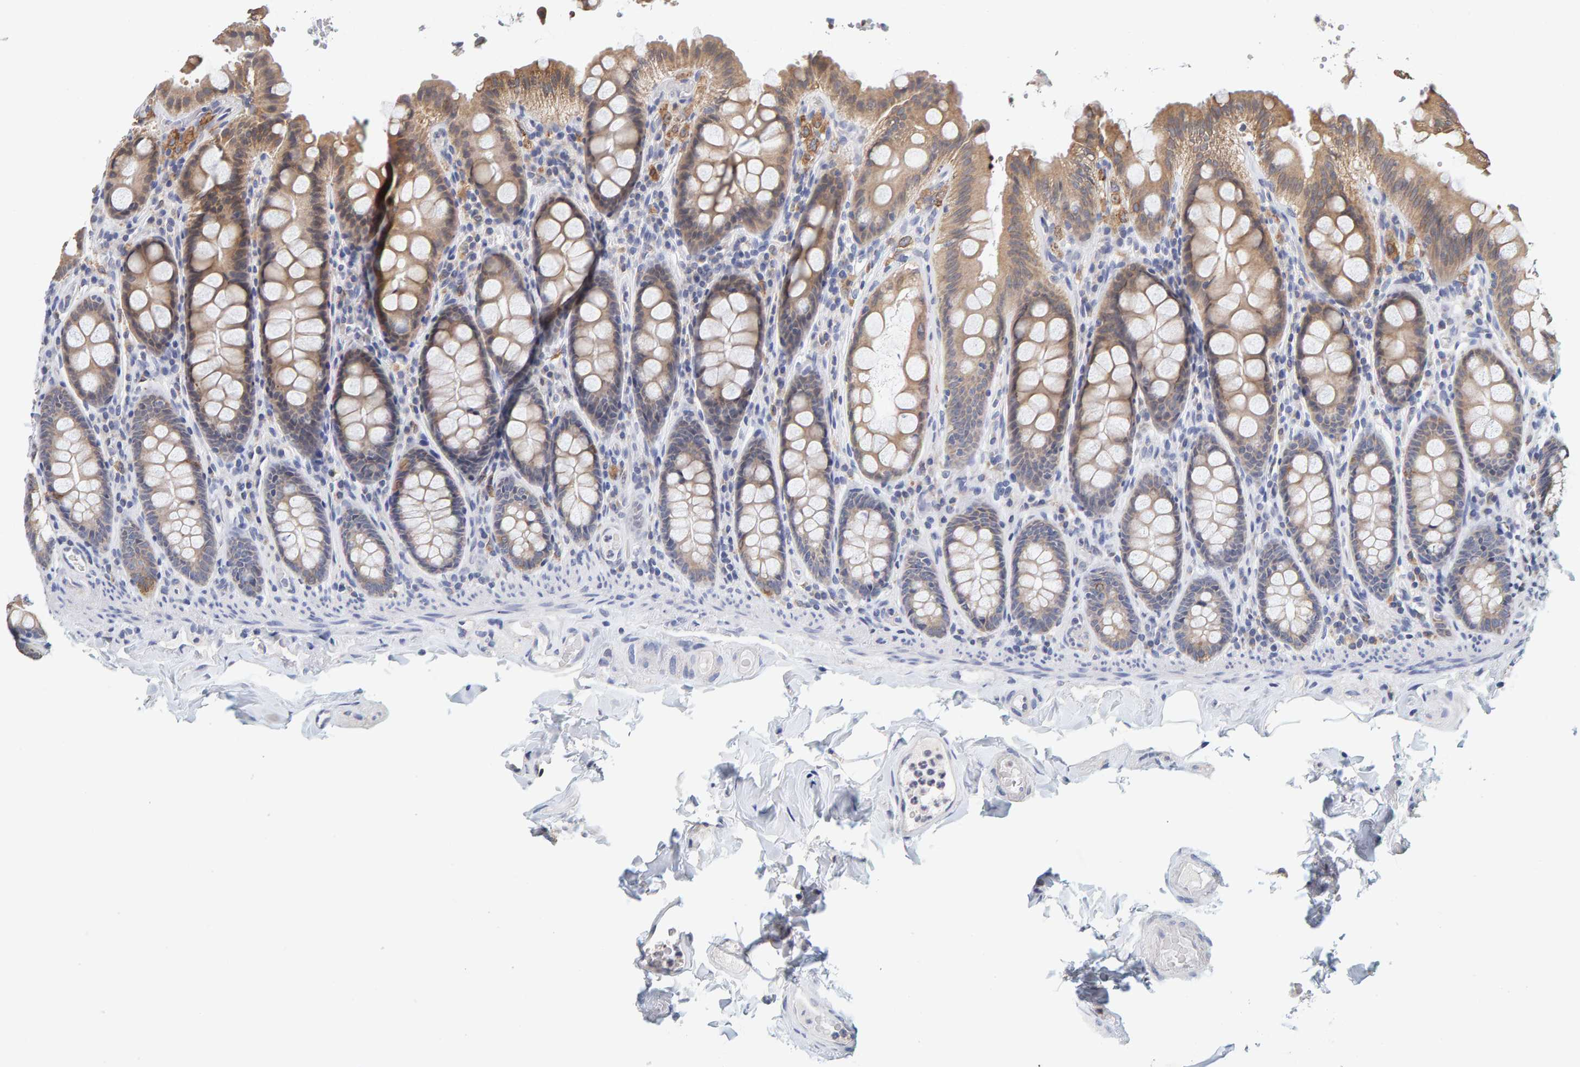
{"staining": {"intensity": "negative", "quantity": "none", "location": "none"}, "tissue": "colon", "cell_type": "Endothelial cells", "image_type": "normal", "snomed": [{"axis": "morphology", "description": "Normal tissue, NOS"}, {"axis": "topography", "description": "Colon"}, {"axis": "topography", "description": "Peripheral nerve tissue"}], "caption": "Human colon stained for a protein using IHC shows no expression in endothelial cells.", "gene": "SGPL1", "patient": {"sex": "female", "age": 61}}